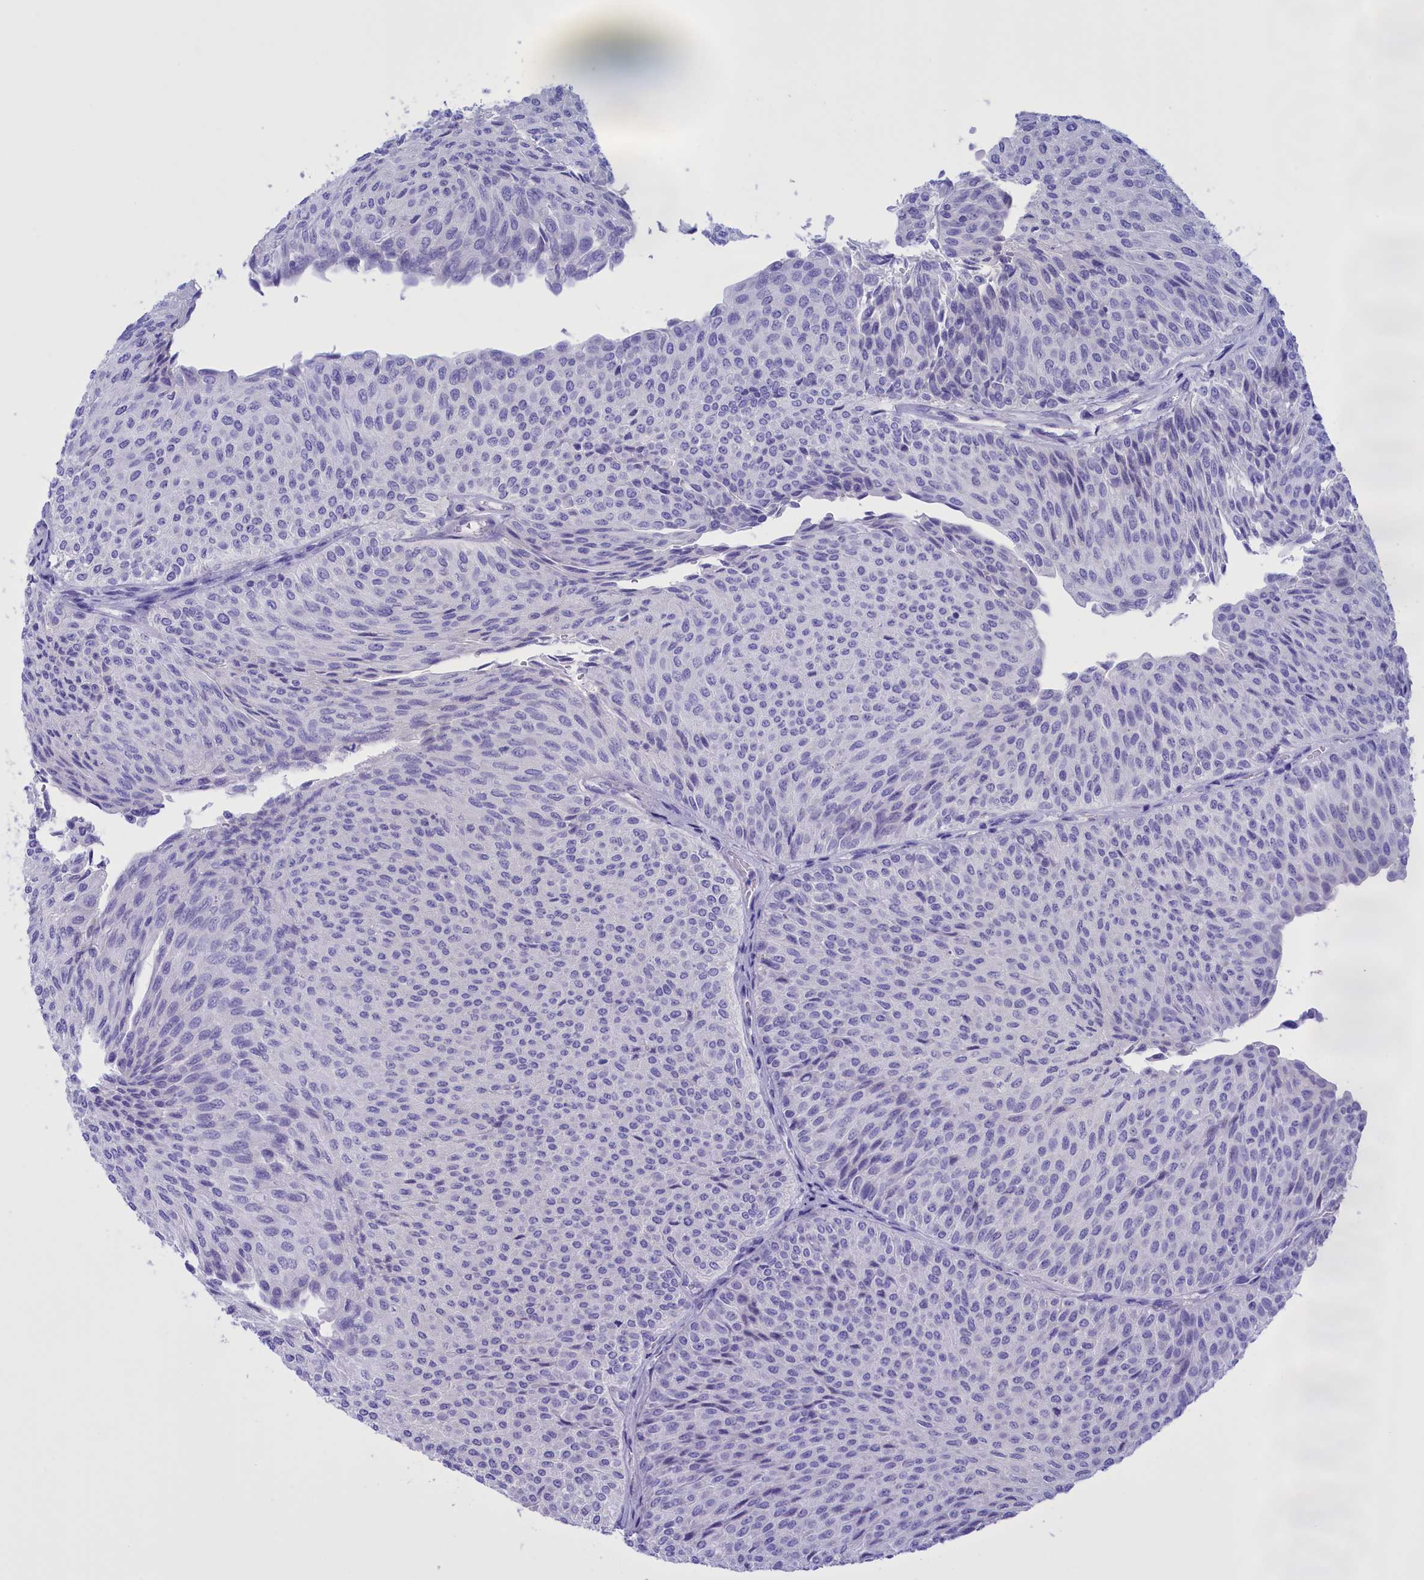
{"staining": {"intensity": "negative", "quantity": "none", "location": "none"}, "tissue": "urothelial cancer", "cell_type": "Tumor cells", "image_type": "cancer", "snomed": [{"axis": "morphology", "description": "Urothelial carcinoma, Low grade"}, {"axis": "topography", "description": "Urinary bladder"}], "caption": "This is a photomicrograph of IHC staining of urothelial carcinoma (low-grade), which shows no expression in tumor cells.", "gene": "PROK2", "patient": {"sex": "male", "age": 78}}